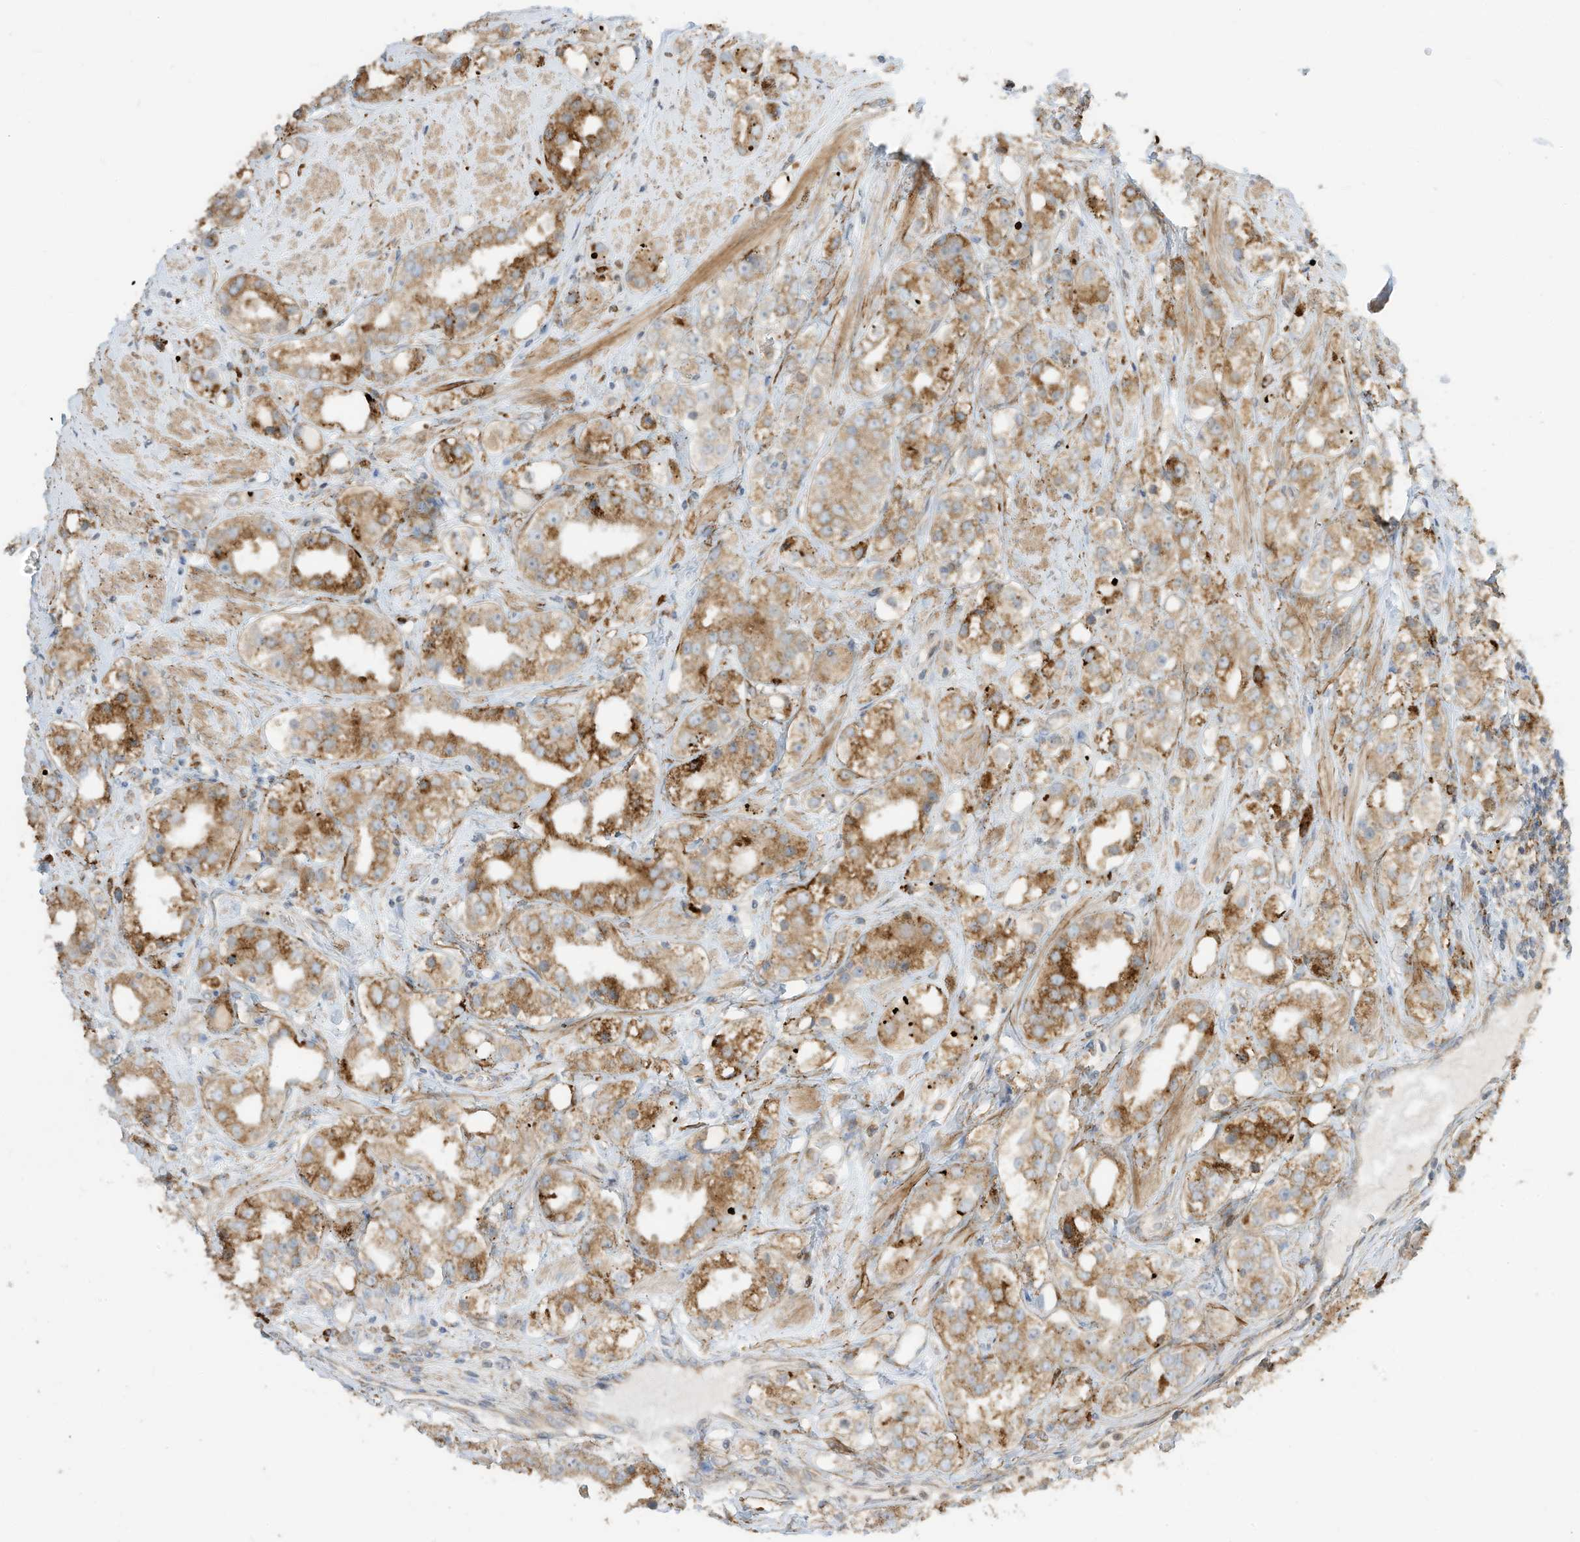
{"staining": {"intensity": "moderate", "quantity": ">75%", "location": "cytoplasmic/membranous"}, "tissue": "prostate cancer", "cell_type": "Tumor cells", "image_type": "cancer", "snomed": [{"axis": "morphology", "description": "Adenocarcinoma, NOS"}, {"axis": "topography", "description": "Prostate"}], "caption": "Immunohistochemistry staining of prostate cancer (adenocarcinoma), which reveals medium levels of moderate cytoplasmic/membranous expression in approximately >75% of tumor cells indicating moderate cytoplasmic/membranous protein staining. The staining was performed using DAB (brown) for protein detection and nuclei were counterstained in hematoxylin (blue).", "gene": "TRNAU1AP", "patient": {"sex": "male", "age": 79}}